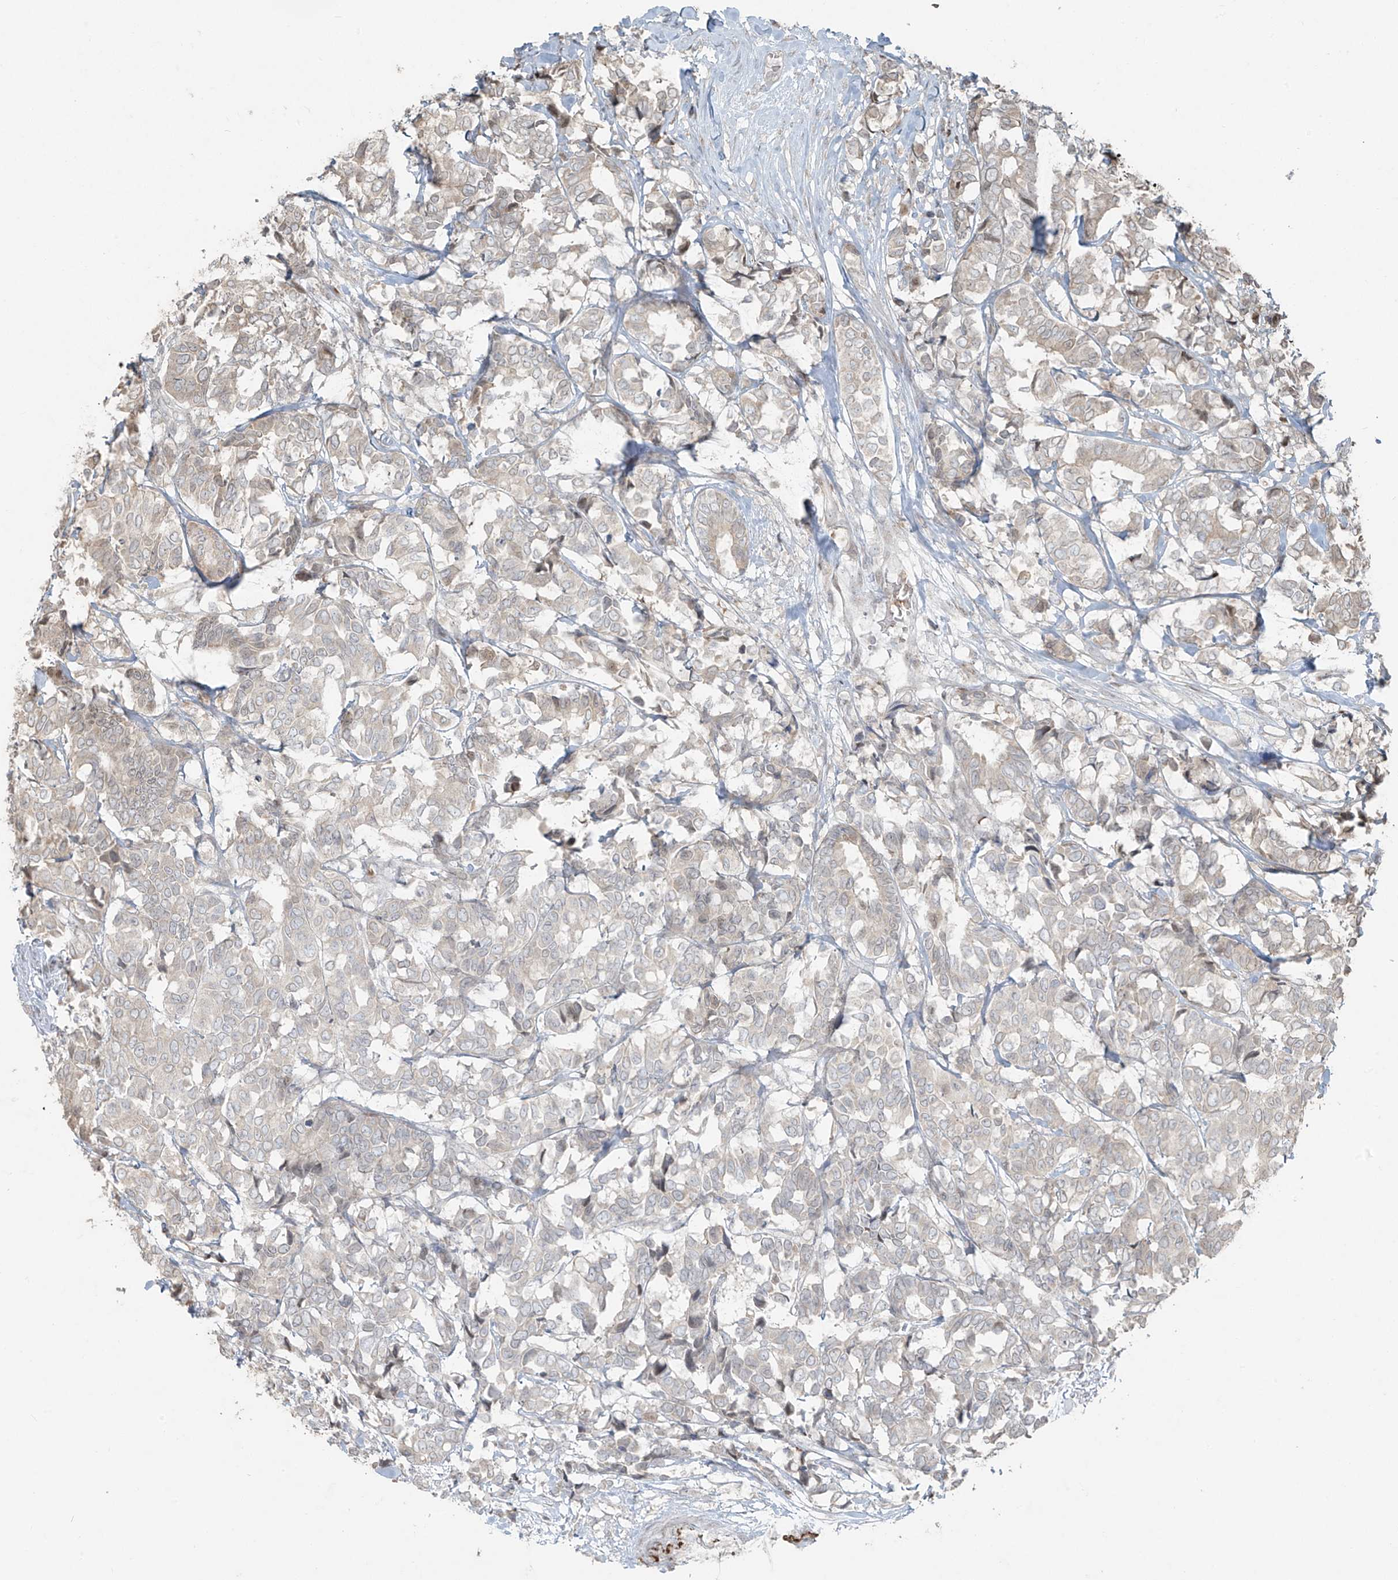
{"staining": {"intensity": "negative", "quantity": "none", "location": "none"}, "tissue": "breast cancer", "cell_type": "Tumor cells", "image_type": "cancer", "snomed": [{"axis": "morphology", "description": "Duct carcinoma"}, {"axis": "topography", "description": "Breast"}], "caption": "Immunohistochemistry micrograph of neoplastic tissue: human intraductal carcinoma (breast) stained with DAB exhibits no significant protein positivity in tumor cells.", "gene": "TTC22", "patient": {"sex": "female", "age": 87}}